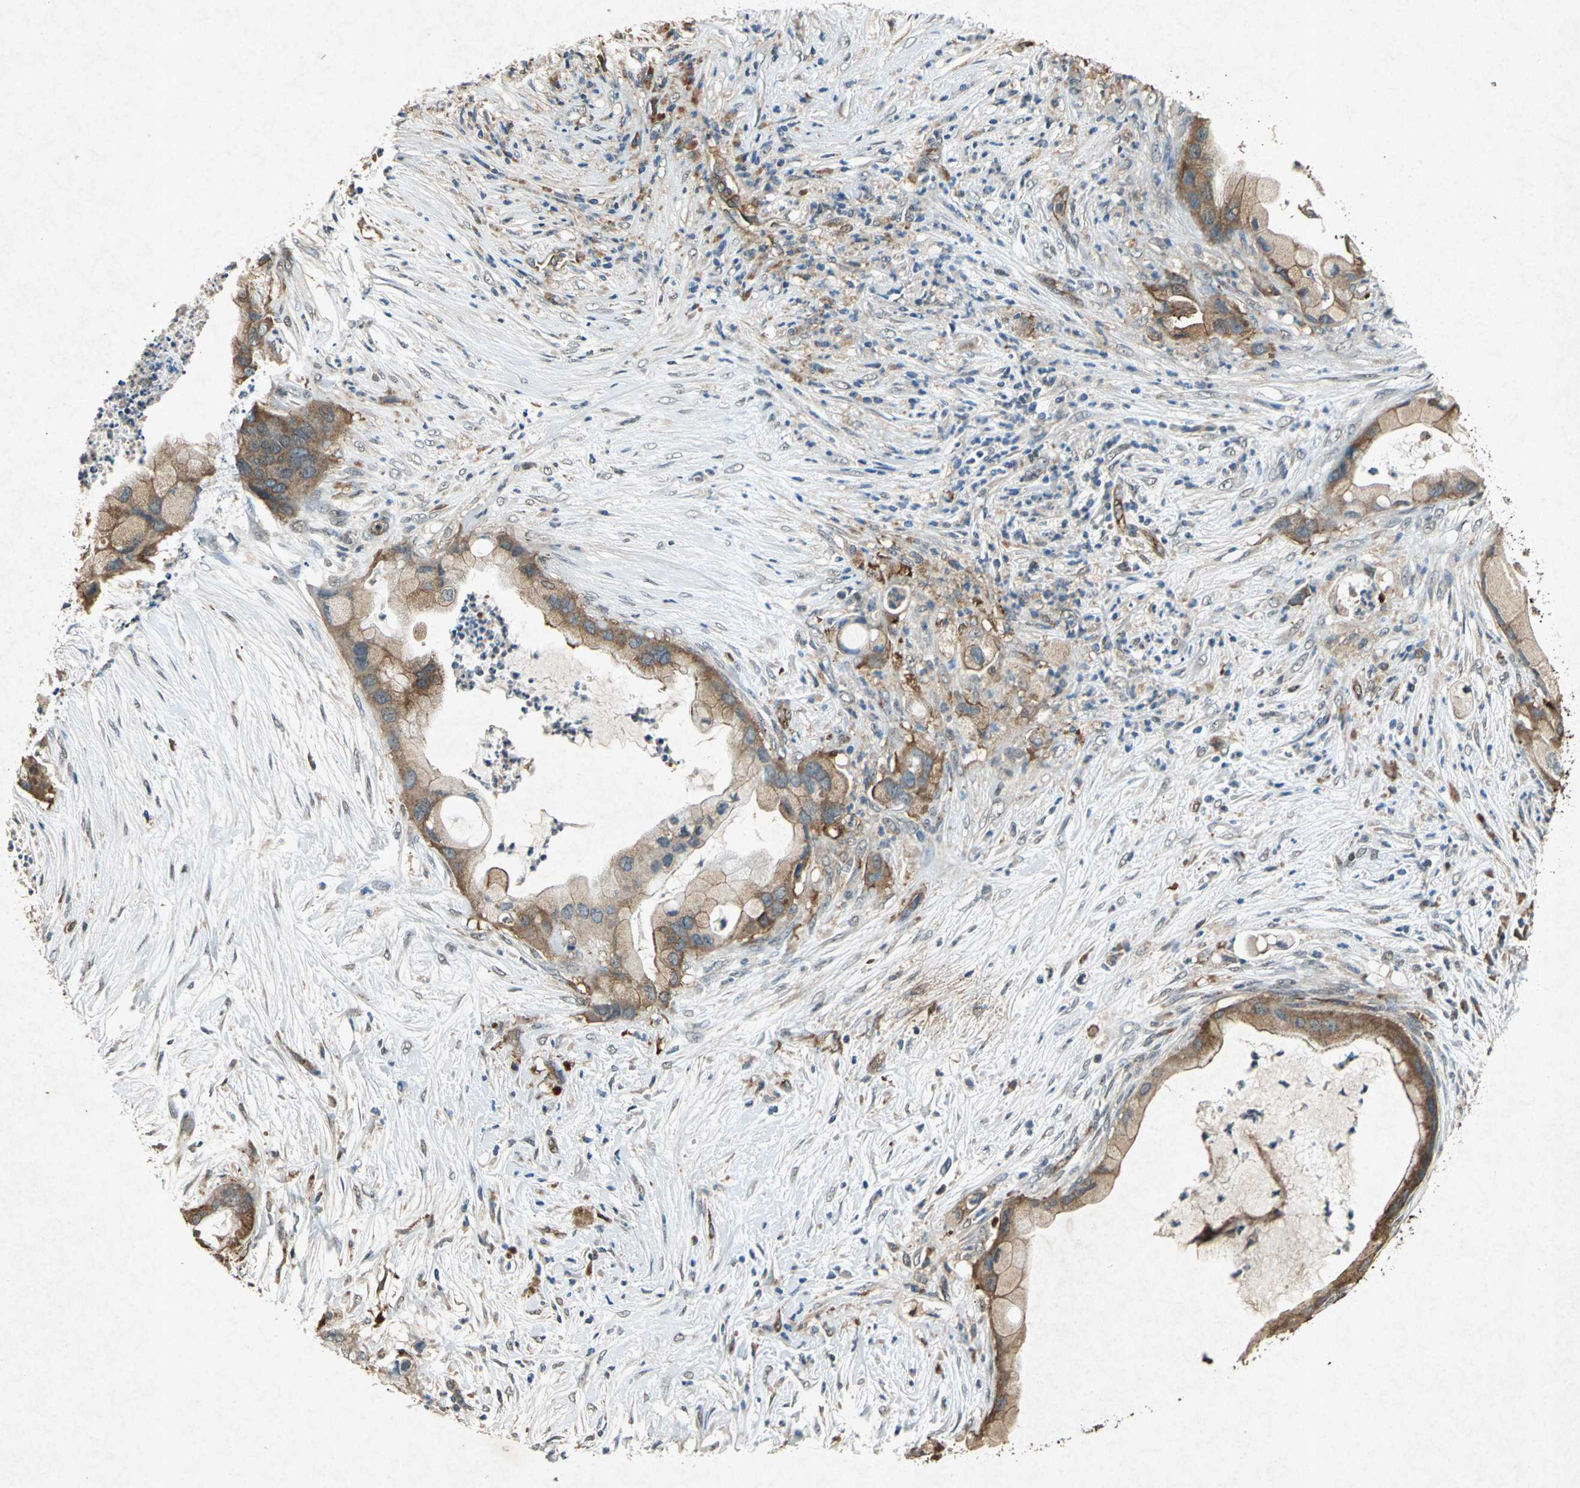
{"staining": {"intensity": "moderate", "quantity": ">75%", "location": "cytoplasmic/membranous"}, "tissue": "pancreatic cancer", "cell_type": "Tumor cells", "image_type": "cancer", "snomed": [{"axis": "morphology", "description": "Adenocarcinoma, NOS"}, {"axis": "topography", "description": "Pancreas"}], "caption": "Human adenocarcinoma (pancreatic) stained for a protein (brown) exhibits moderate cytoplasmic/membranous positive expression in about >75% of tumor cells.", "gene": "HSP90AB1", "patient": {"sex": "female", "age": 59}}